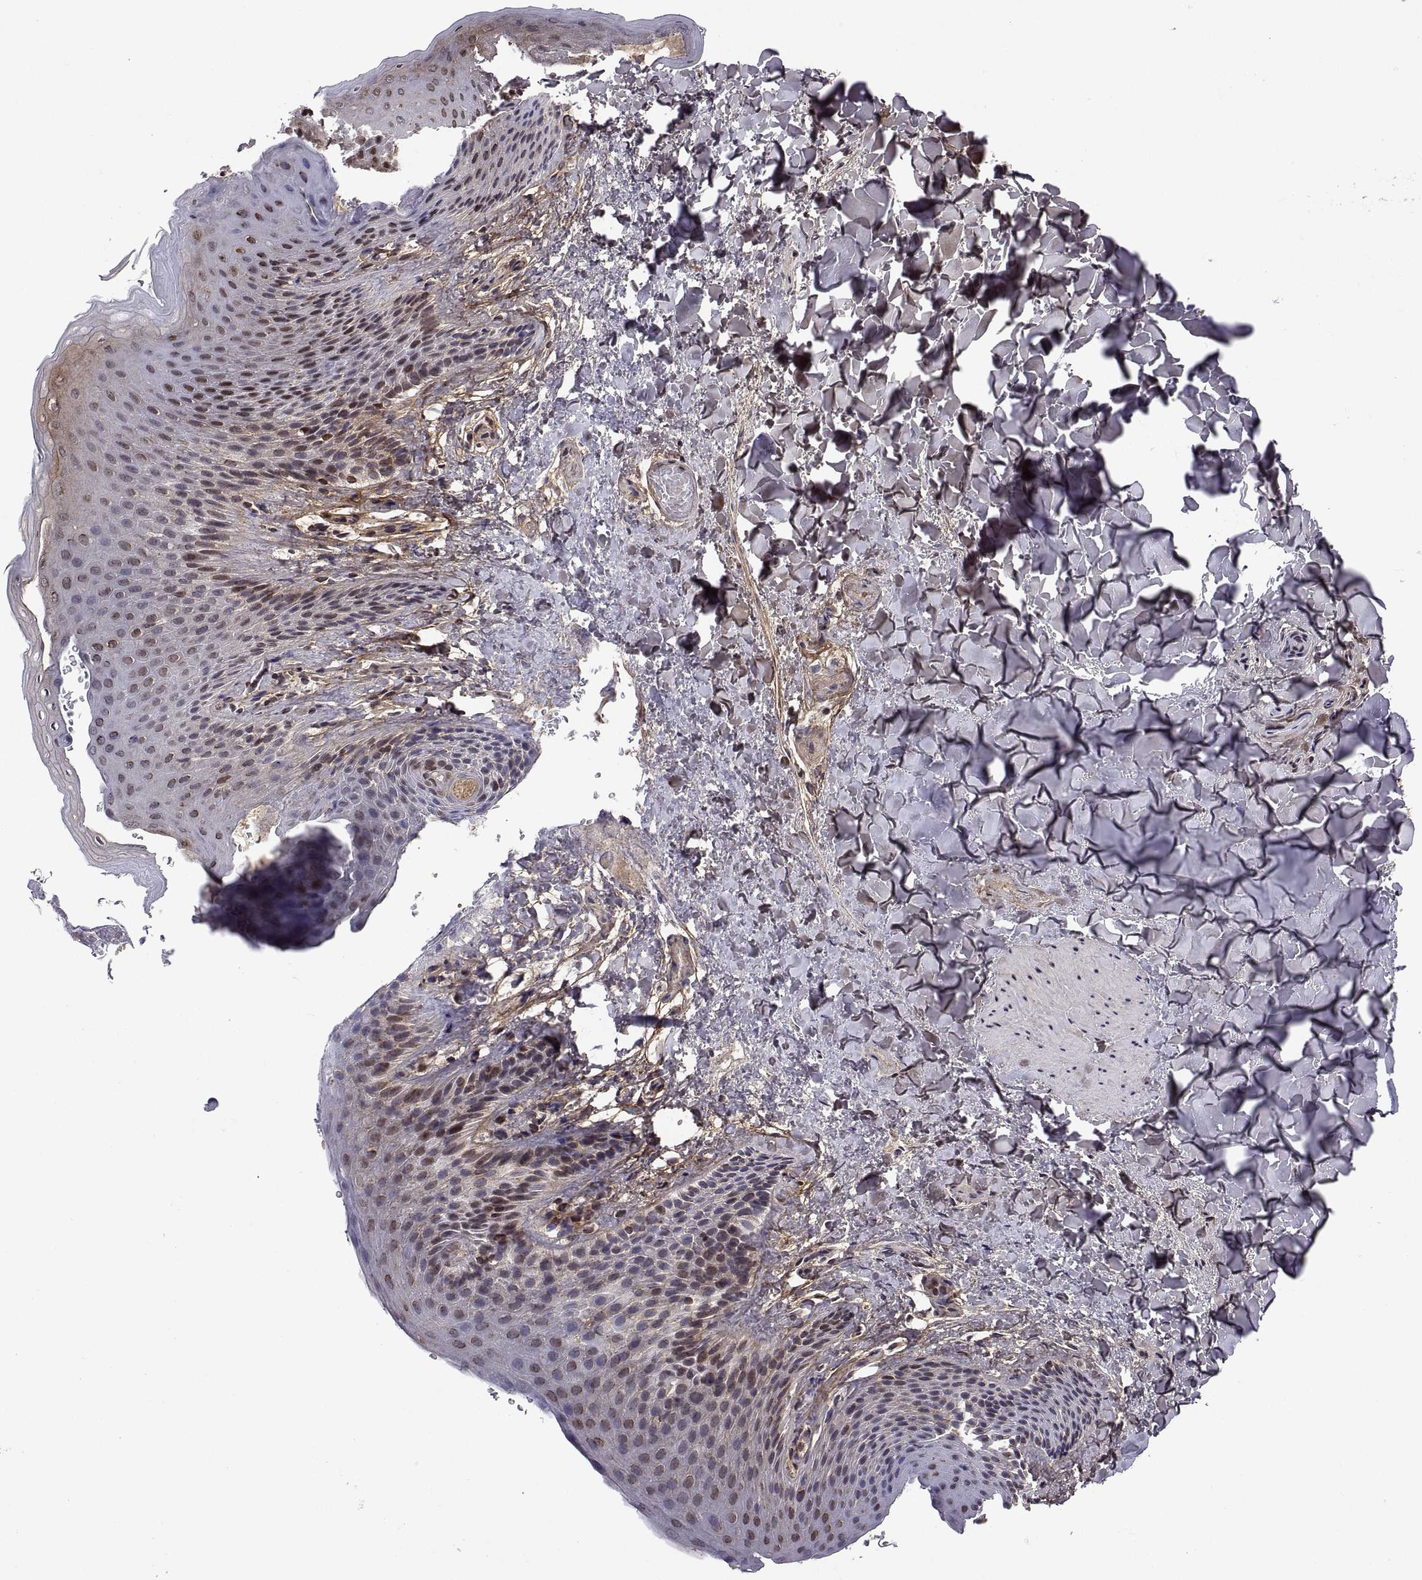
{"staining": {"intensity": "moderate", "quantity": "25%-75%", "location": "nuclear"}, "tissue": "skin", "cell_type": "Epidermal cells", "image_type": "normal", "snomed": [{"axis": "morphology", "description": "Normal tissue, NOS"}, {"axis": "topography", "description": "Anal"}], "caption": "A histopathology image of human skin stained for a protein displays moderate nuclear brown staining in epidermal cells.", "gene": "ZNRF2", "patient": {"sex": "male", "age": 36}}